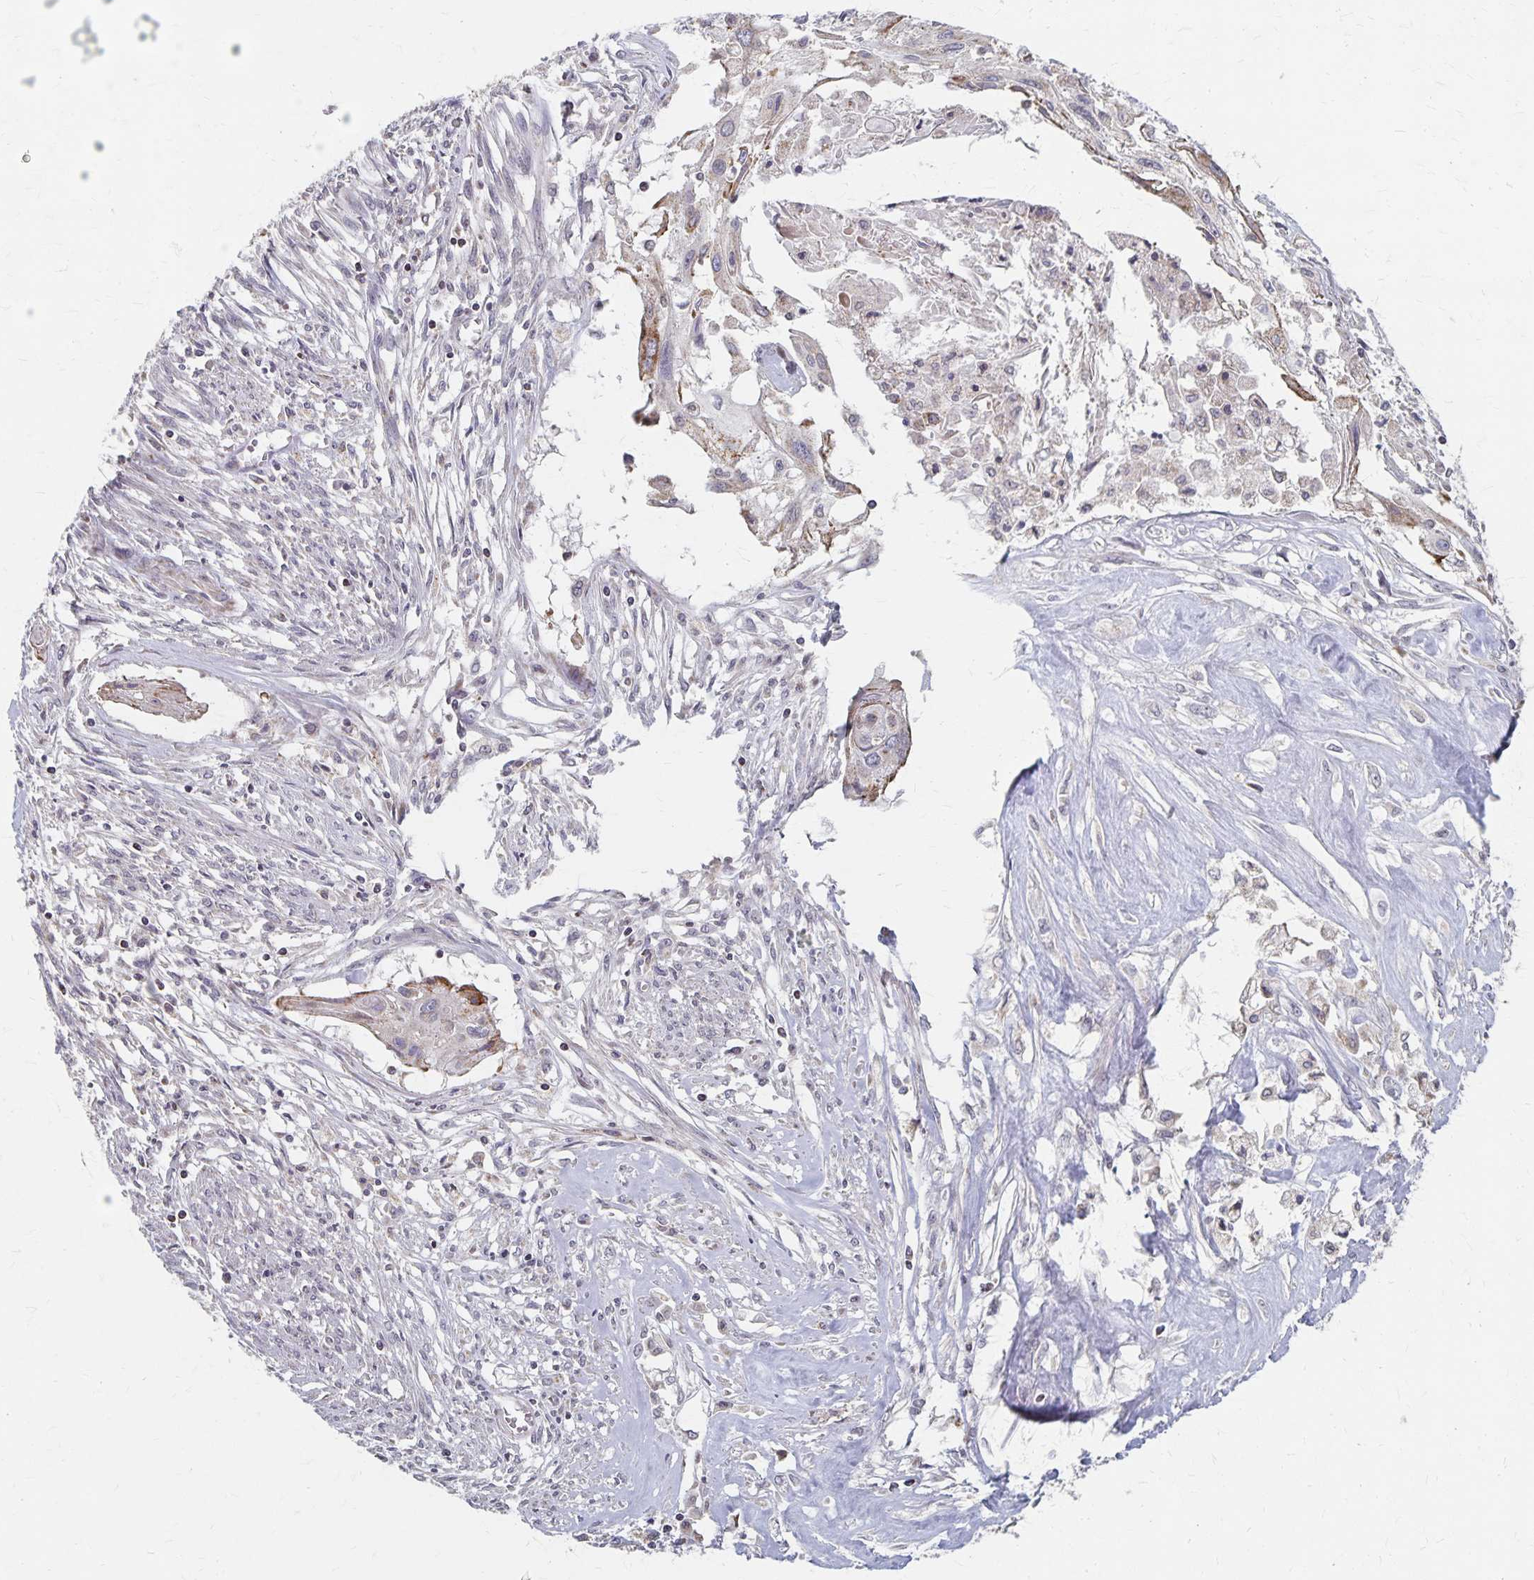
{"staining": {"intensity": "moderate", "quantity": "<25%", "location": "cytoplasmic/membranous"}, "tissue": "cervical cancer", "cell_type": "Tumor cells", "image_type": "cancer", "snomed": [{"axis": "morphology", "description": "Squamous cell carcinoma, NOS"}, {"axis": "topography", "description": "Cervix"}], "caption": "Immunohistochemical staining of human cervical cancer (squamous cell carcinoma) displays moderate cytoplasmic/membranous protein expression in about <25% of tumor cells. (DAB IHC, brown staining for protein, blue staining for nuclei).", "gene": "DYRK4", "patient": {"sex": "female", "age": 49}}